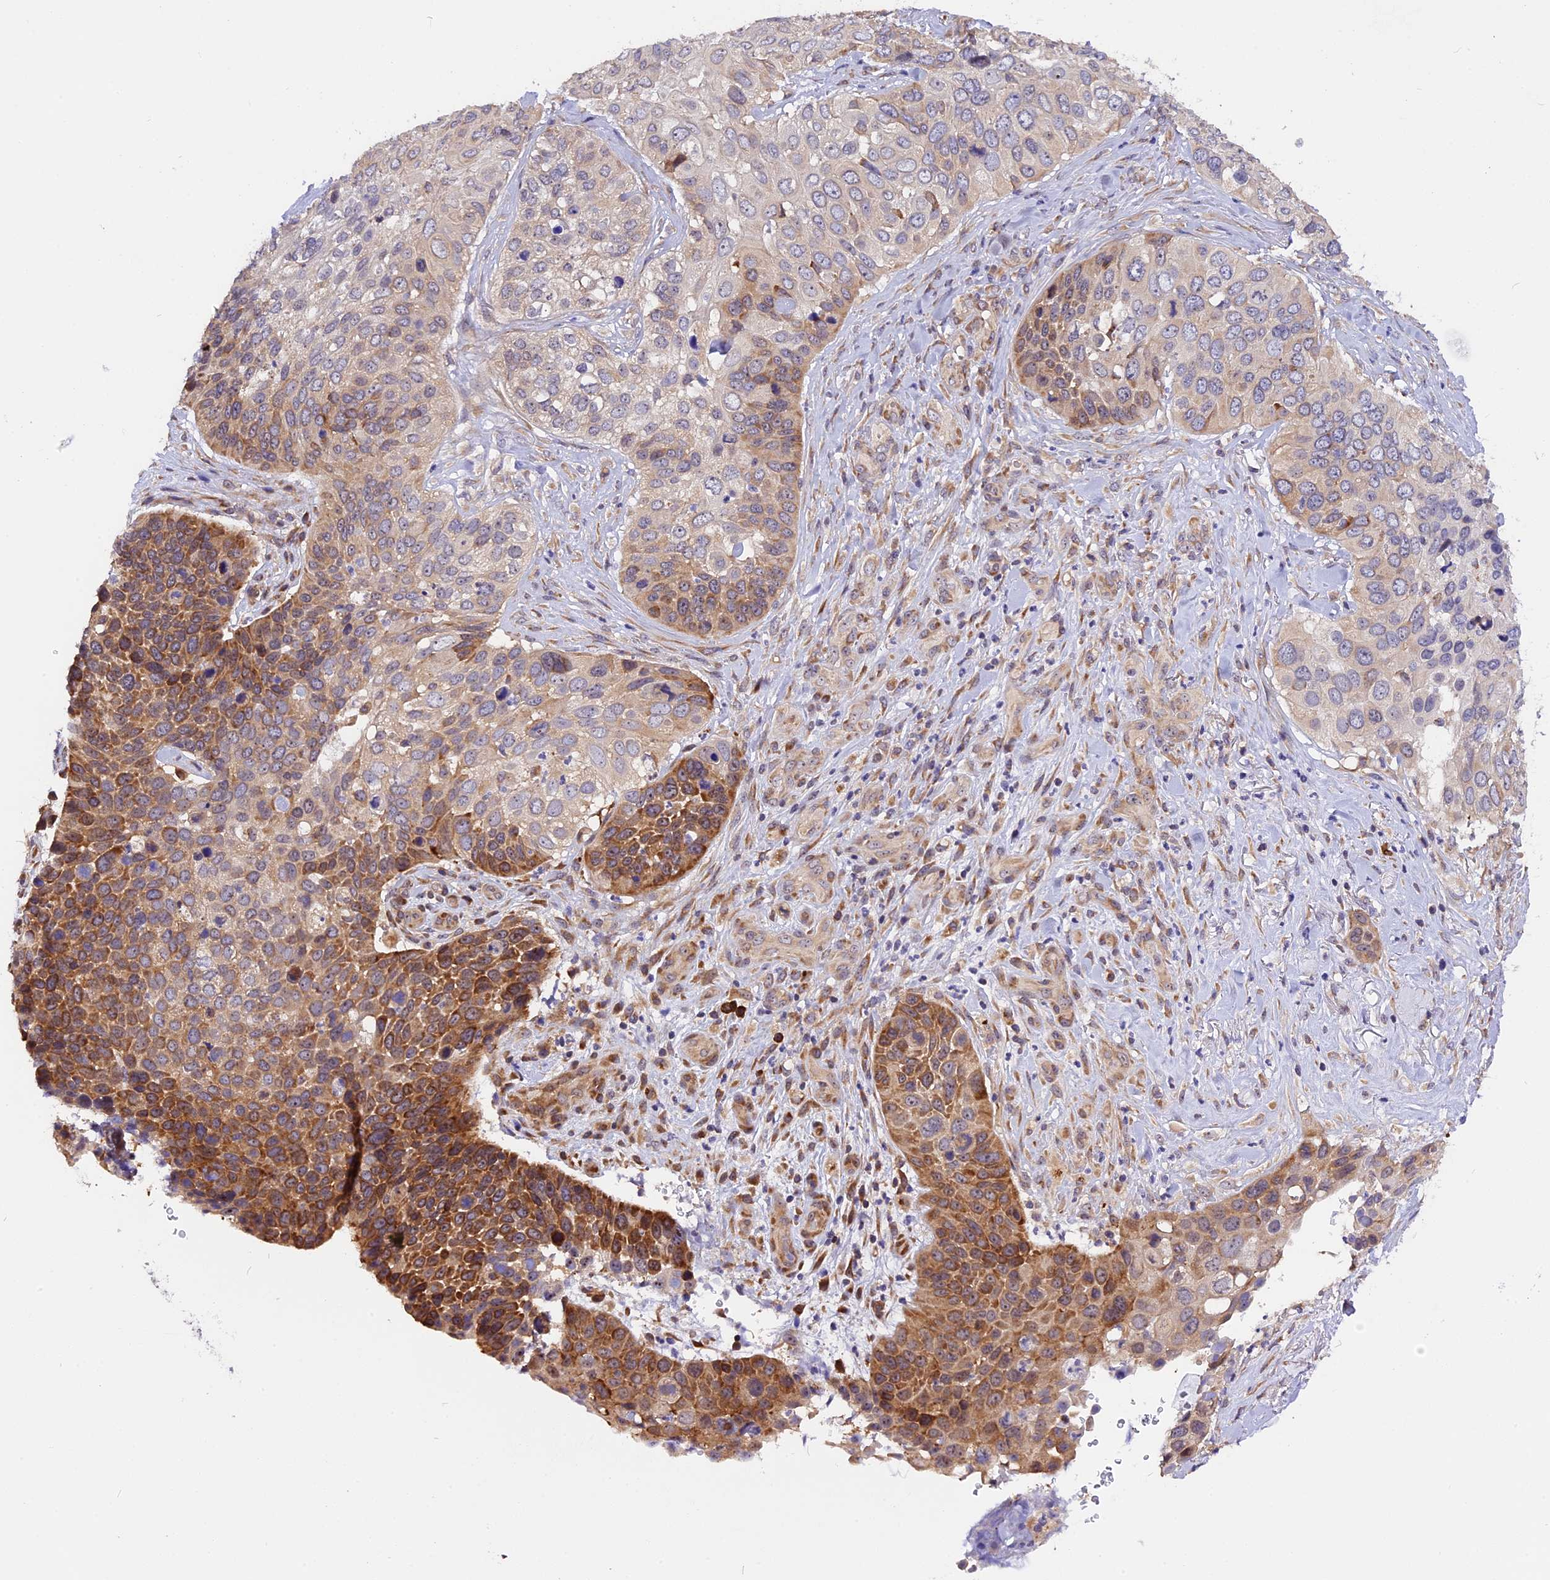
{"staining": {"intensity": "moderate", "quantity": "25%-75%", "location": "cytoplasmic/membranous"}, "tissue": "skin cancer", "cell_type": "Tumor cells", "image_type": "cancer", "snomed": [{"axis": "morphology", "description": "Basal cell carcinoma"}, {"axis": "topography", "description": "Skin"}], "caption": "Immunohistochemistry (IHC) photomicrograph of neoplastic tissue: skin cancer (basal cell carcinoma) stained using IHC reveals medium levels of moderate protein expression localized specifically in the cytoplasmic/membranous of tumor cells, appearing as a cytoplasmic/membranous brown color.", "gene": "GNPTAB", "patient": {"sex": "female", "age": 74}}